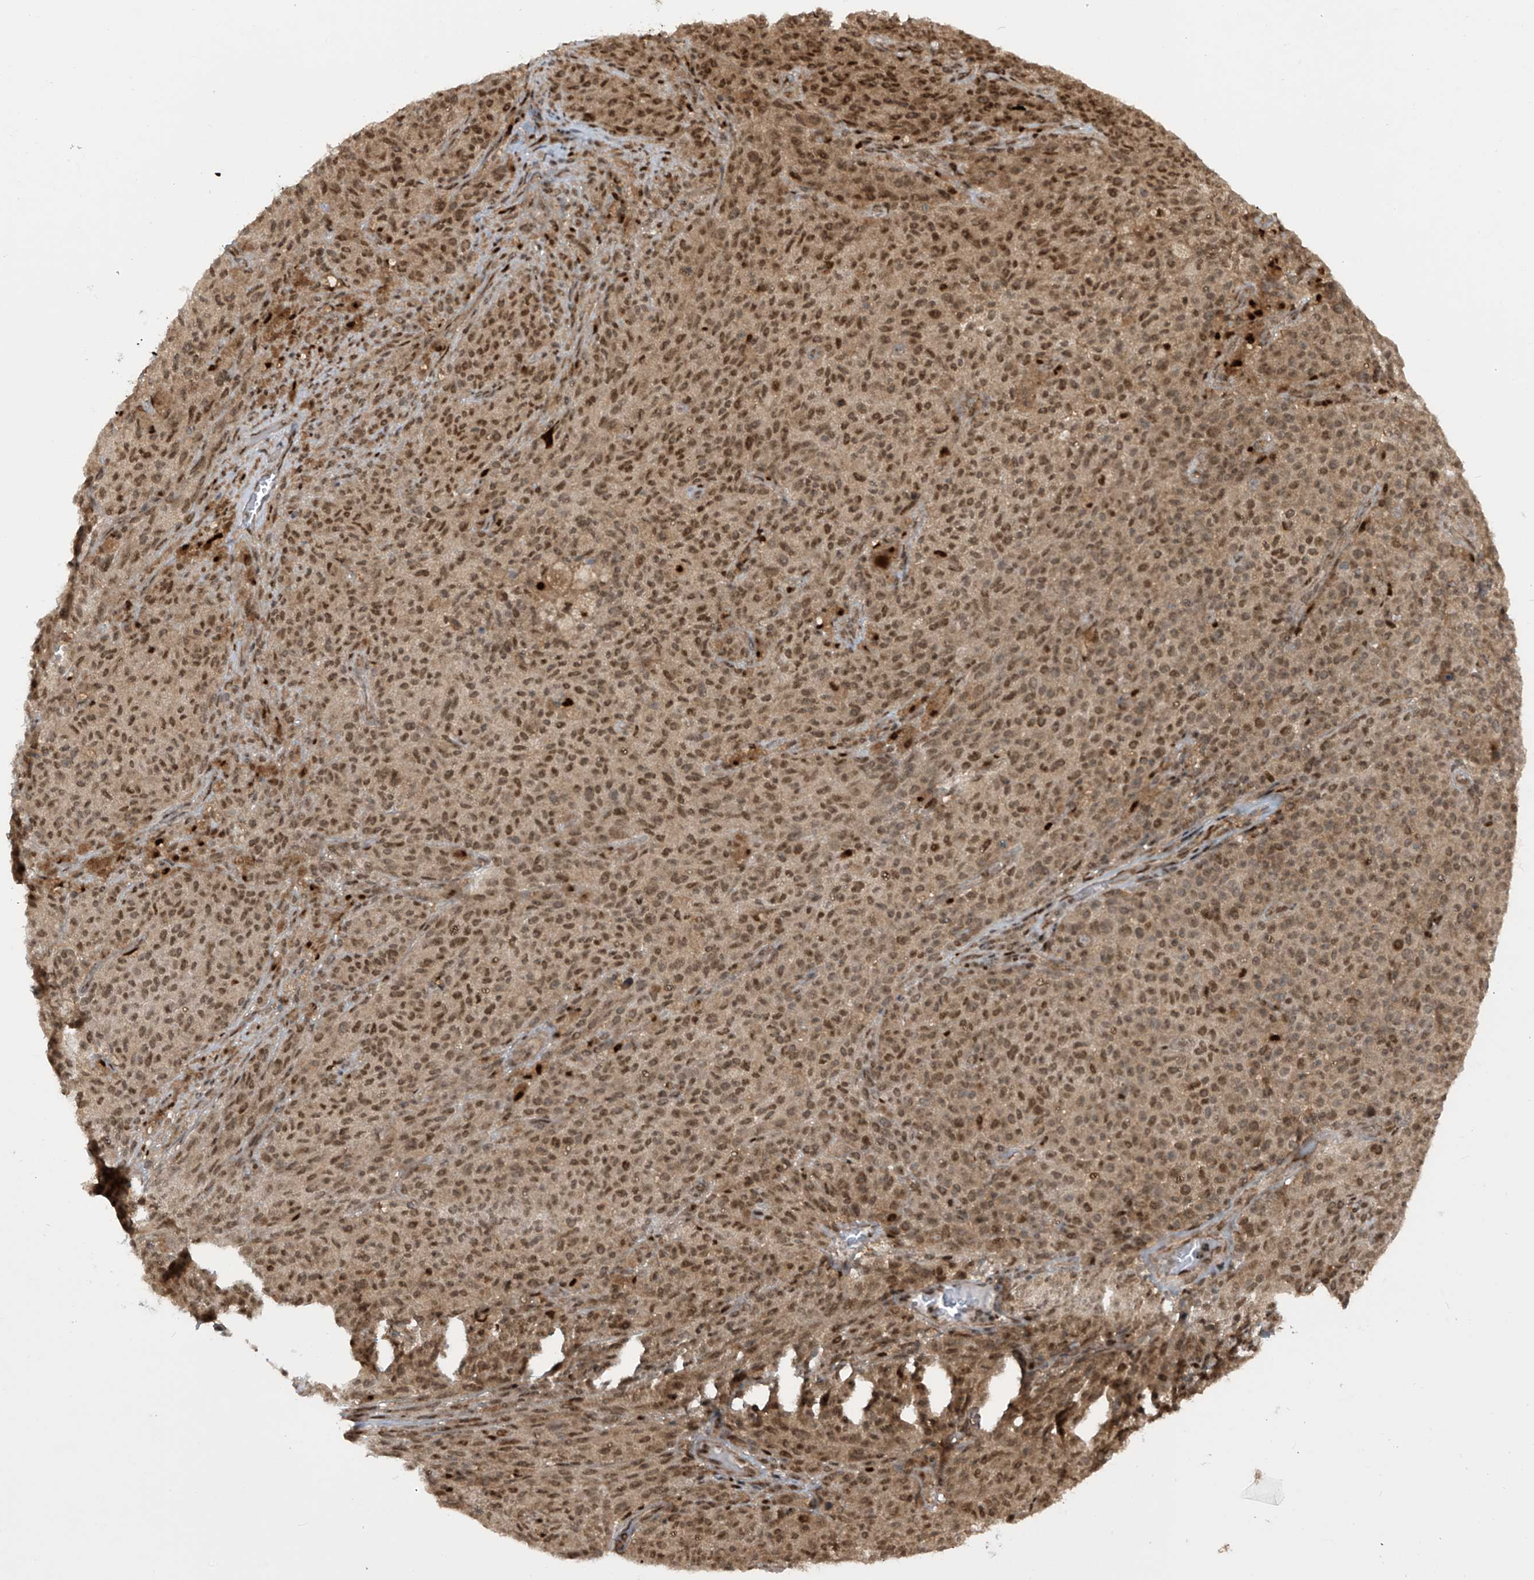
{"staining": {"intensity": "moderate", "quantity": ">75%", "location": "cytoplasmic/membranous,nuclear"}, "tissue": "melanoma", "cell_type": "Tumor cells", "image_type": "cancer", "snomed": [{"axis": "morphology", "description": "Malignant melanoma, NOS"}, {"axis": "topography", "description": "Skin"}], "caption": "Moderate cytoplasmic/membranous and nuclear expression is identified in approximately >75% of tumor cells in melanoma.", "gene": "LAGE3", "patient": {"sex": "female", "age": 82}}